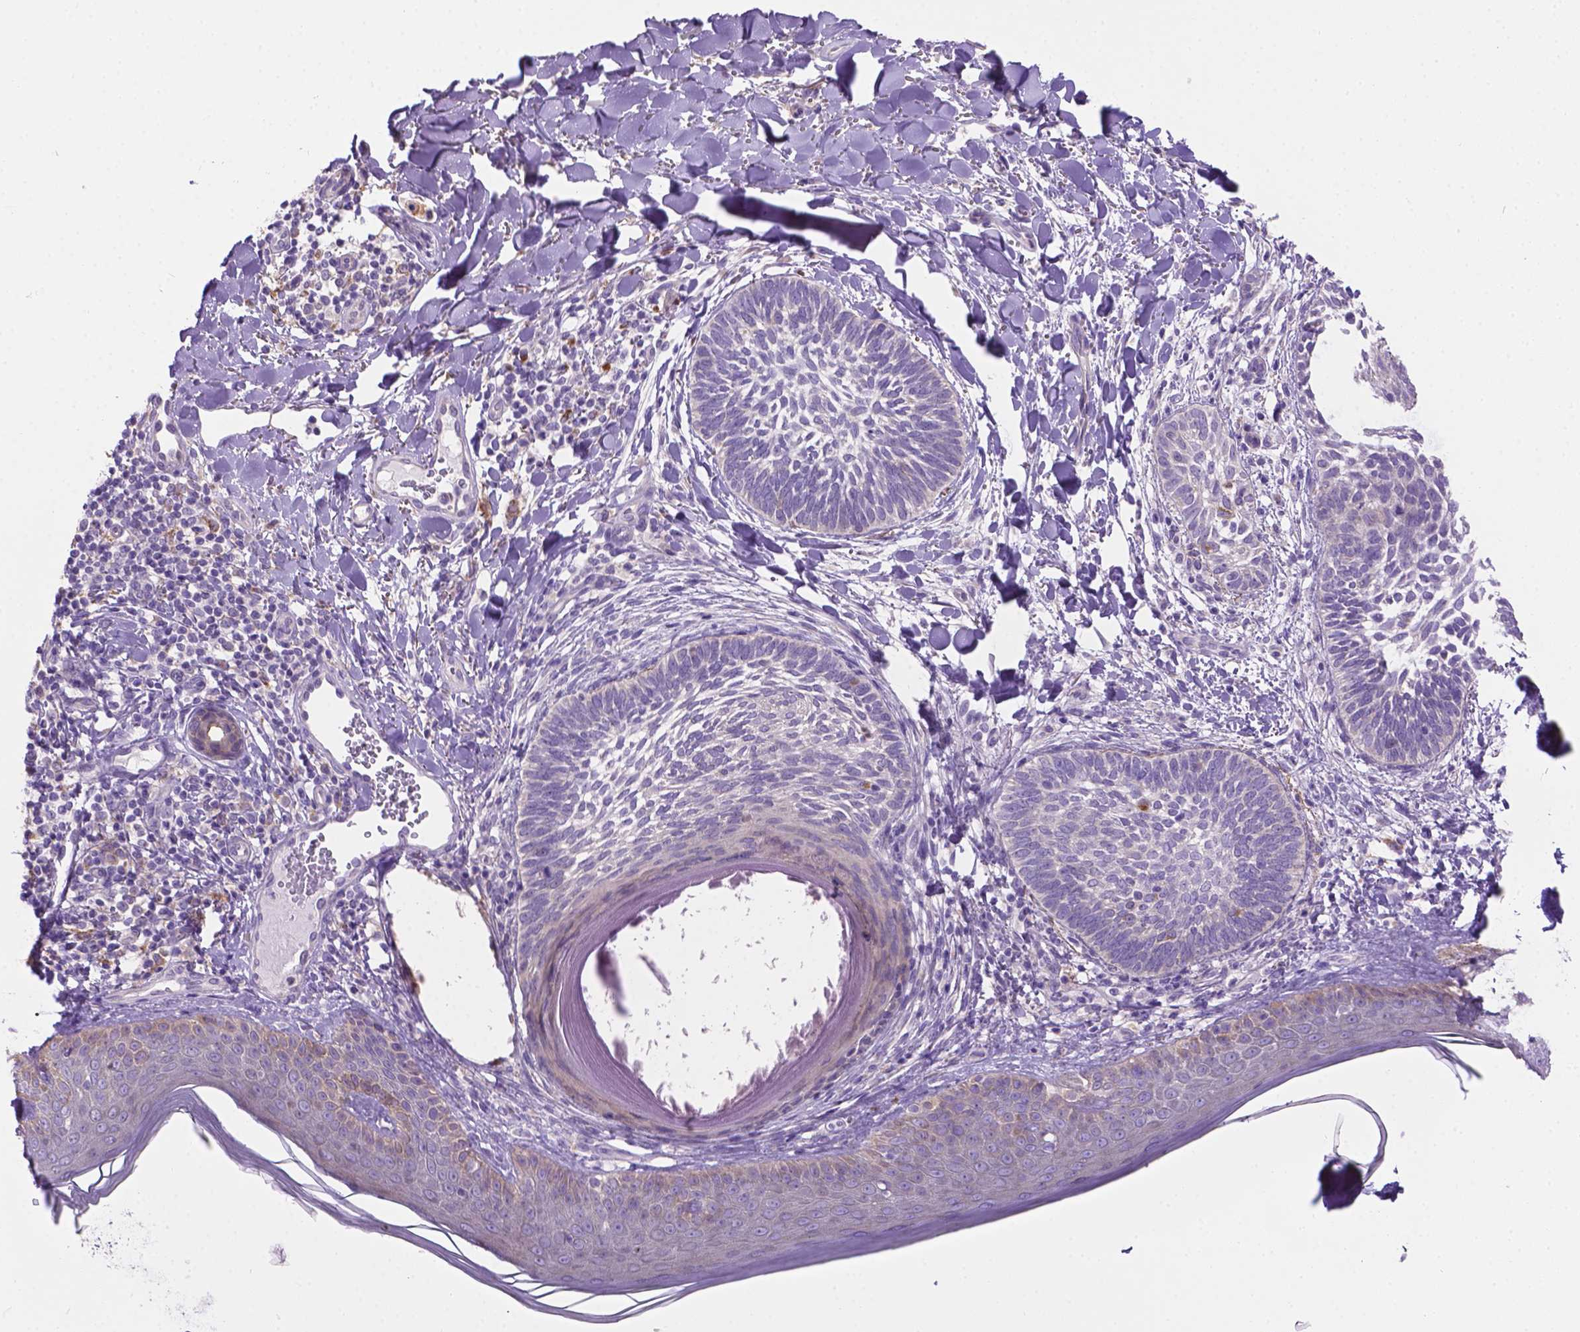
{"staining": {"intensity": "negative", "quantity": "none", "location": "none"}, "tissue": "skin cancer", "cell_type": "Tumor cells", "image_type": "cancer", "snomed": [{"axis": "morphology", "description": "Normal tissue, NOS"}, {"axis": "morphology", "description": "Basal cell carcinoma"}, {"axis": "topography", "description": "Skin"}], "caption": "Immunohistochemistry micrograph of skin cancer (basal cell carcinoma) stained for a protein (brown), which reveals no expression in tumor cells. Brightfield microscopy of immunohistochemistry (IHC) stained with DAB (3,3'-diaminobenzidine) (brown) and hematoxylin (blue), captured at high magnification.", "gene": "CDH7", "patient": {"sex": "male", "age": 46}}